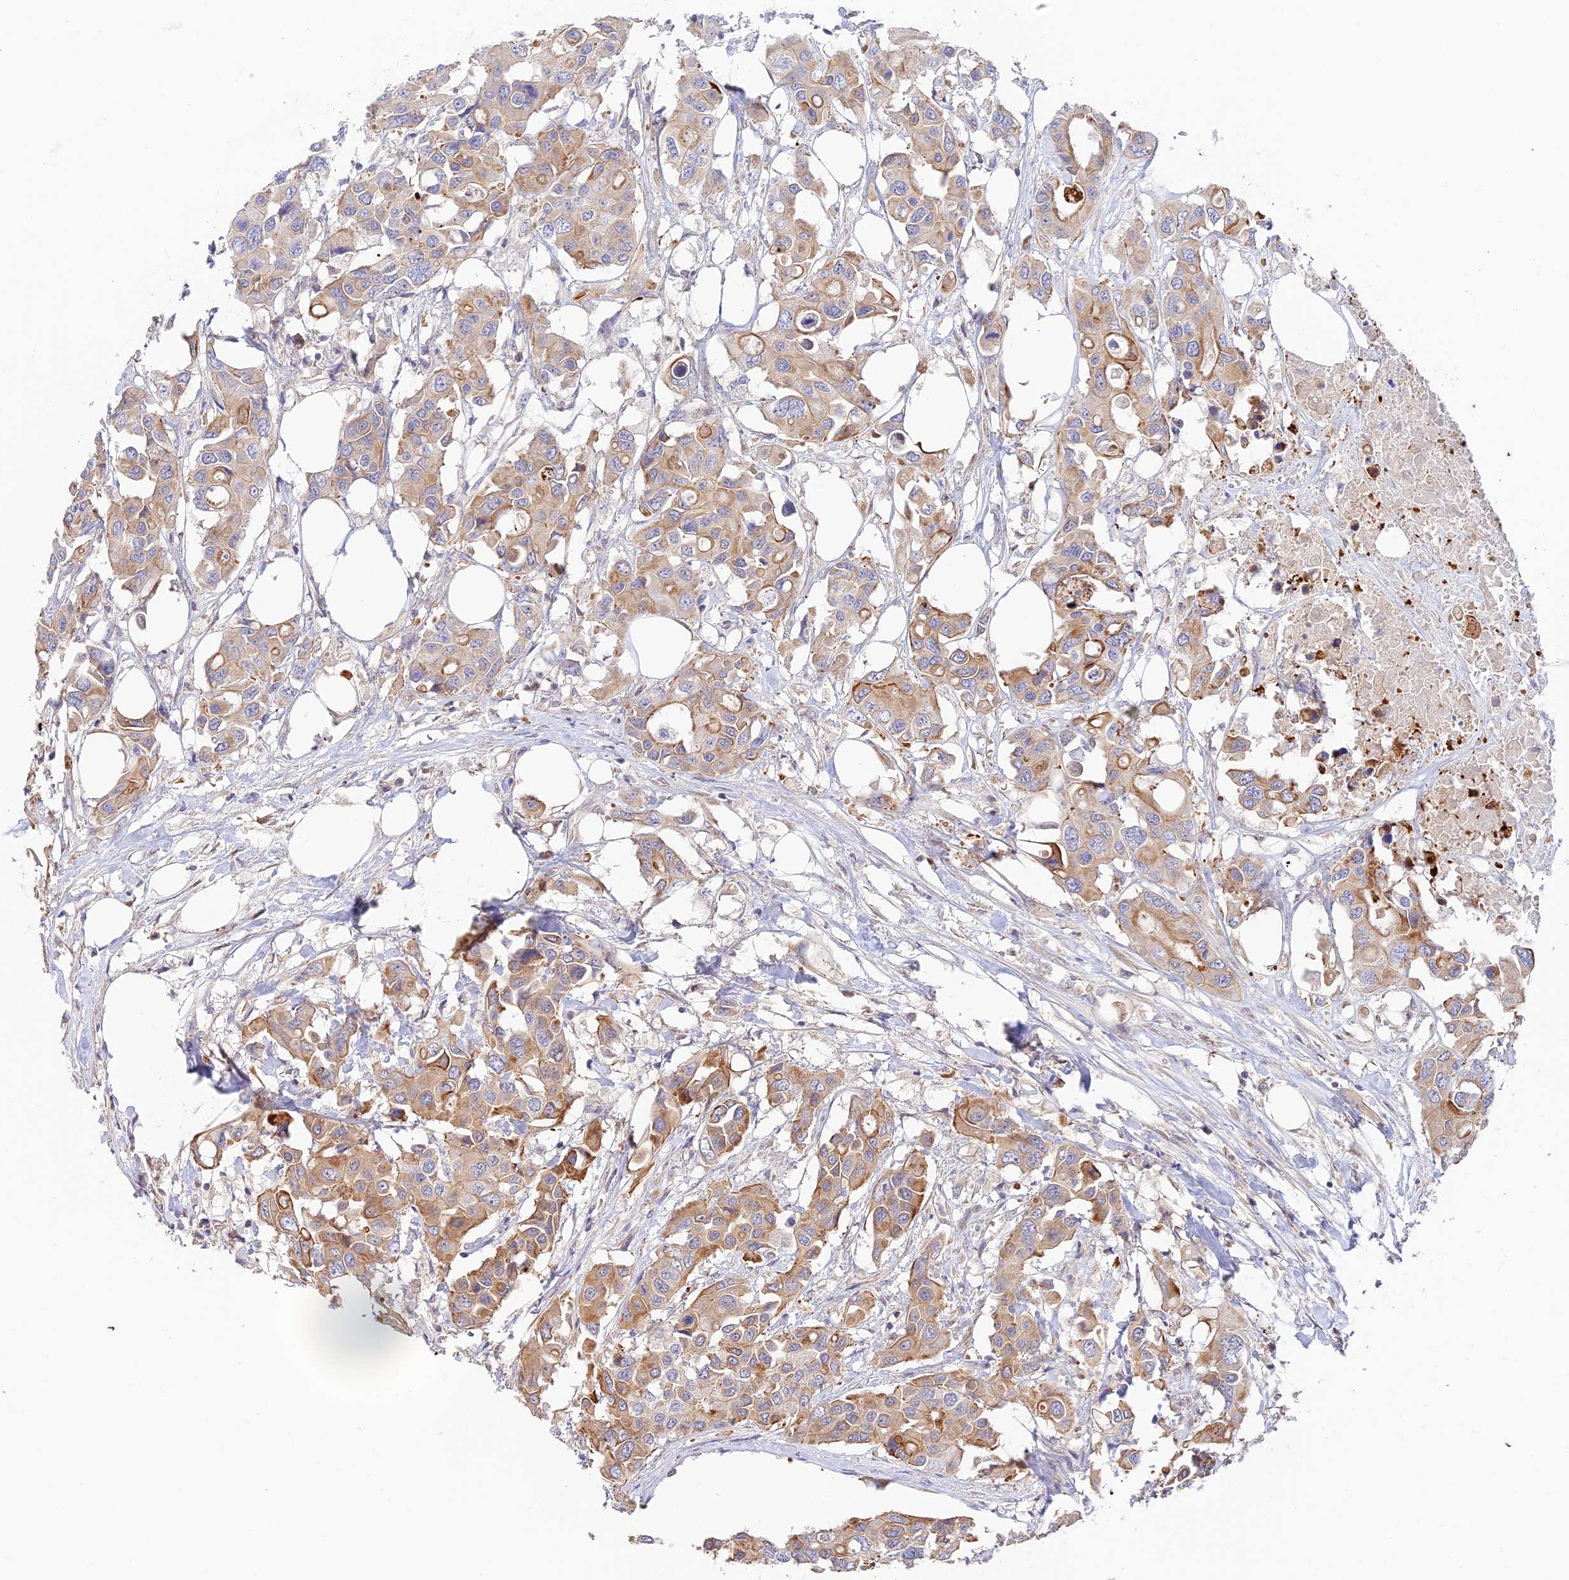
{"staining": {"intensity": "moderate", "quantity": ">75%", "location": "cytoplasmic/membranous"}, "tissue": "colorectal cancer", "cell_type": "Tumor cells", "image_type": "cancer", "snomed": [{"axis": "morphology", "description": "Adenocarcinoma, NOS"}, {"axis": "topography", "description": "Colon"}], "caption": "Tumor cells exhibit moderate cytoplasmic/membranous staining in approximately >75% of cells in colorectal adenocarcinoma.", "gene": "CAMSAP3", "patient": {"sex": "male", "age": 77}}